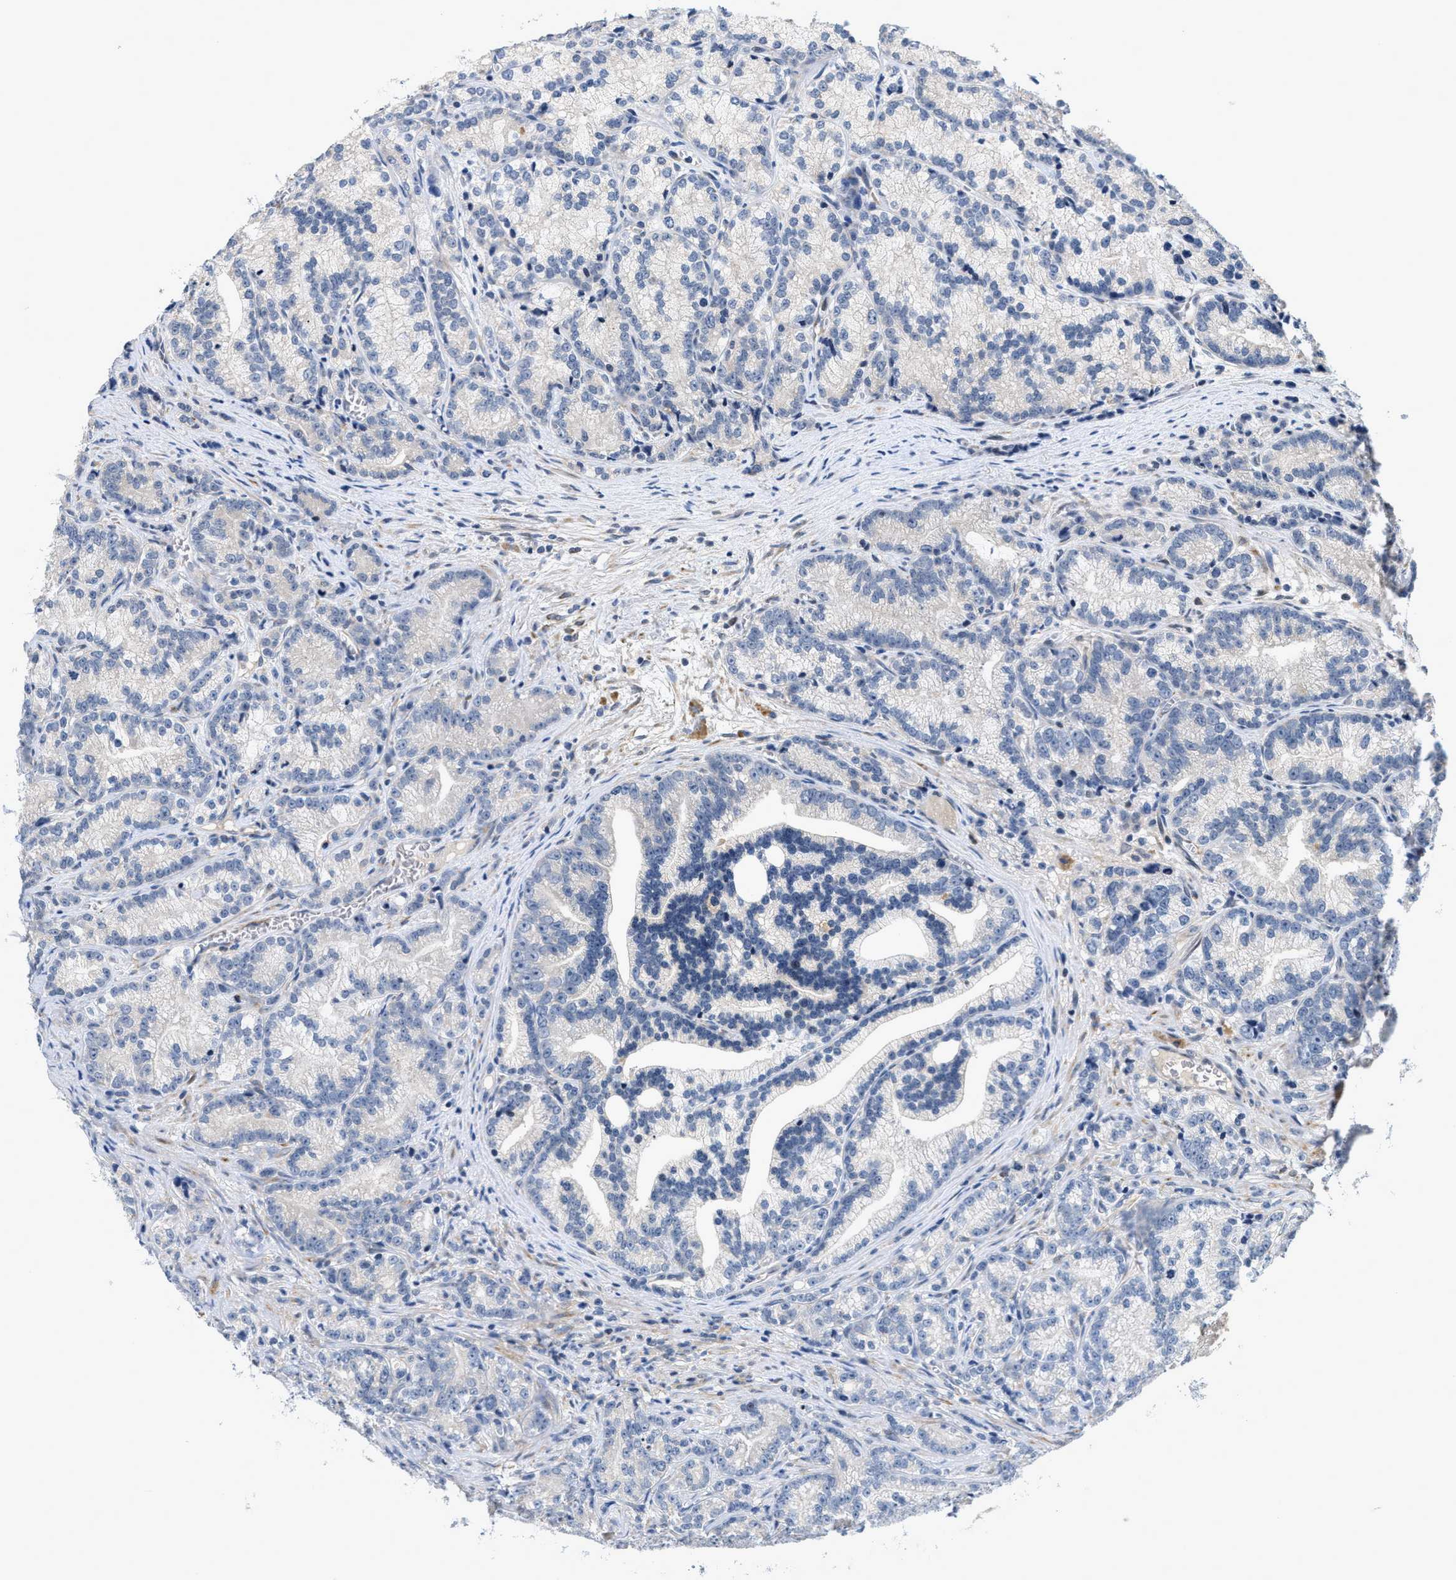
{"staining": {"intensity": "negative", "quantity": "none", "location": "none"}, "tissue": "prostate cancer", "cell_type": "Tumor cells", "image_type": "cancer", "snomed": [{"axis": "morphology", "description": "Adenocarcinoma, Low grade"}, {"axis": "topography", "description": "Prostate"}], "caption": "Protein analysis of prostate cancer displays no significant positivity in tumor cells. (DAB IHC, high magnification).", "gene": "VIP", "patient": {"sex": "male", "age": 89}}